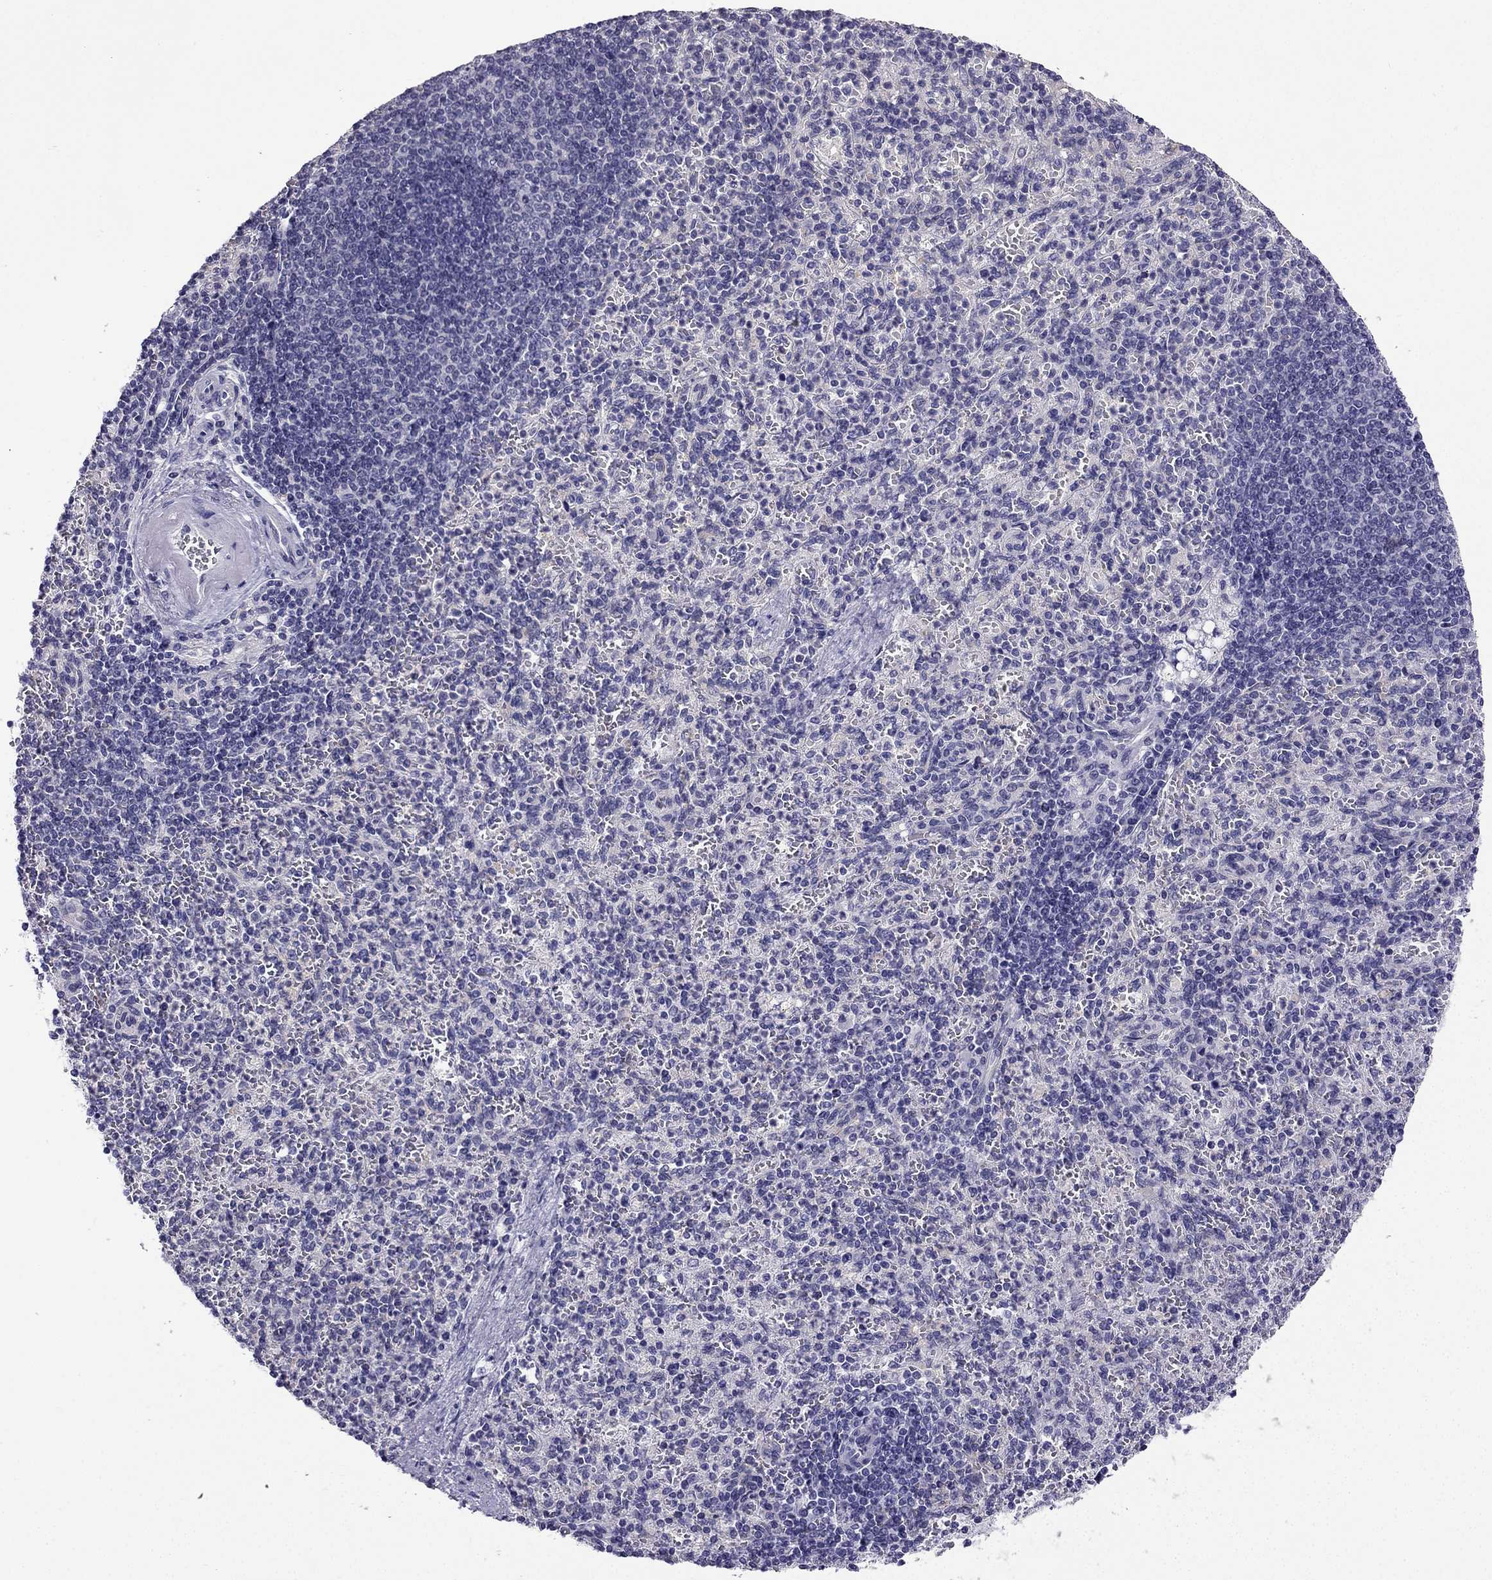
{"staining": {"intensity": "negative", "quantity": "none", "location": "none"}, "tissue": "spleen", "cell_type": "Cells in red pulp", "image_type": "normal", "snomed": [{"axis": "morphology", "description": "Normal tissue, NOS"}, {"axis": "topography", "description": "Spleen"}], "caption": "The immunohistochemistry (IHC) histopathology image has no significant staining in cells in red pulp of spleen. The staining is performed using DAB (3,3'-diaminobenzidine) brown chromogen with nuclei counter-stained in using hematoxylin.", "gene": "KCNJ10", "patient": {"sex": "female", "age": 74}}